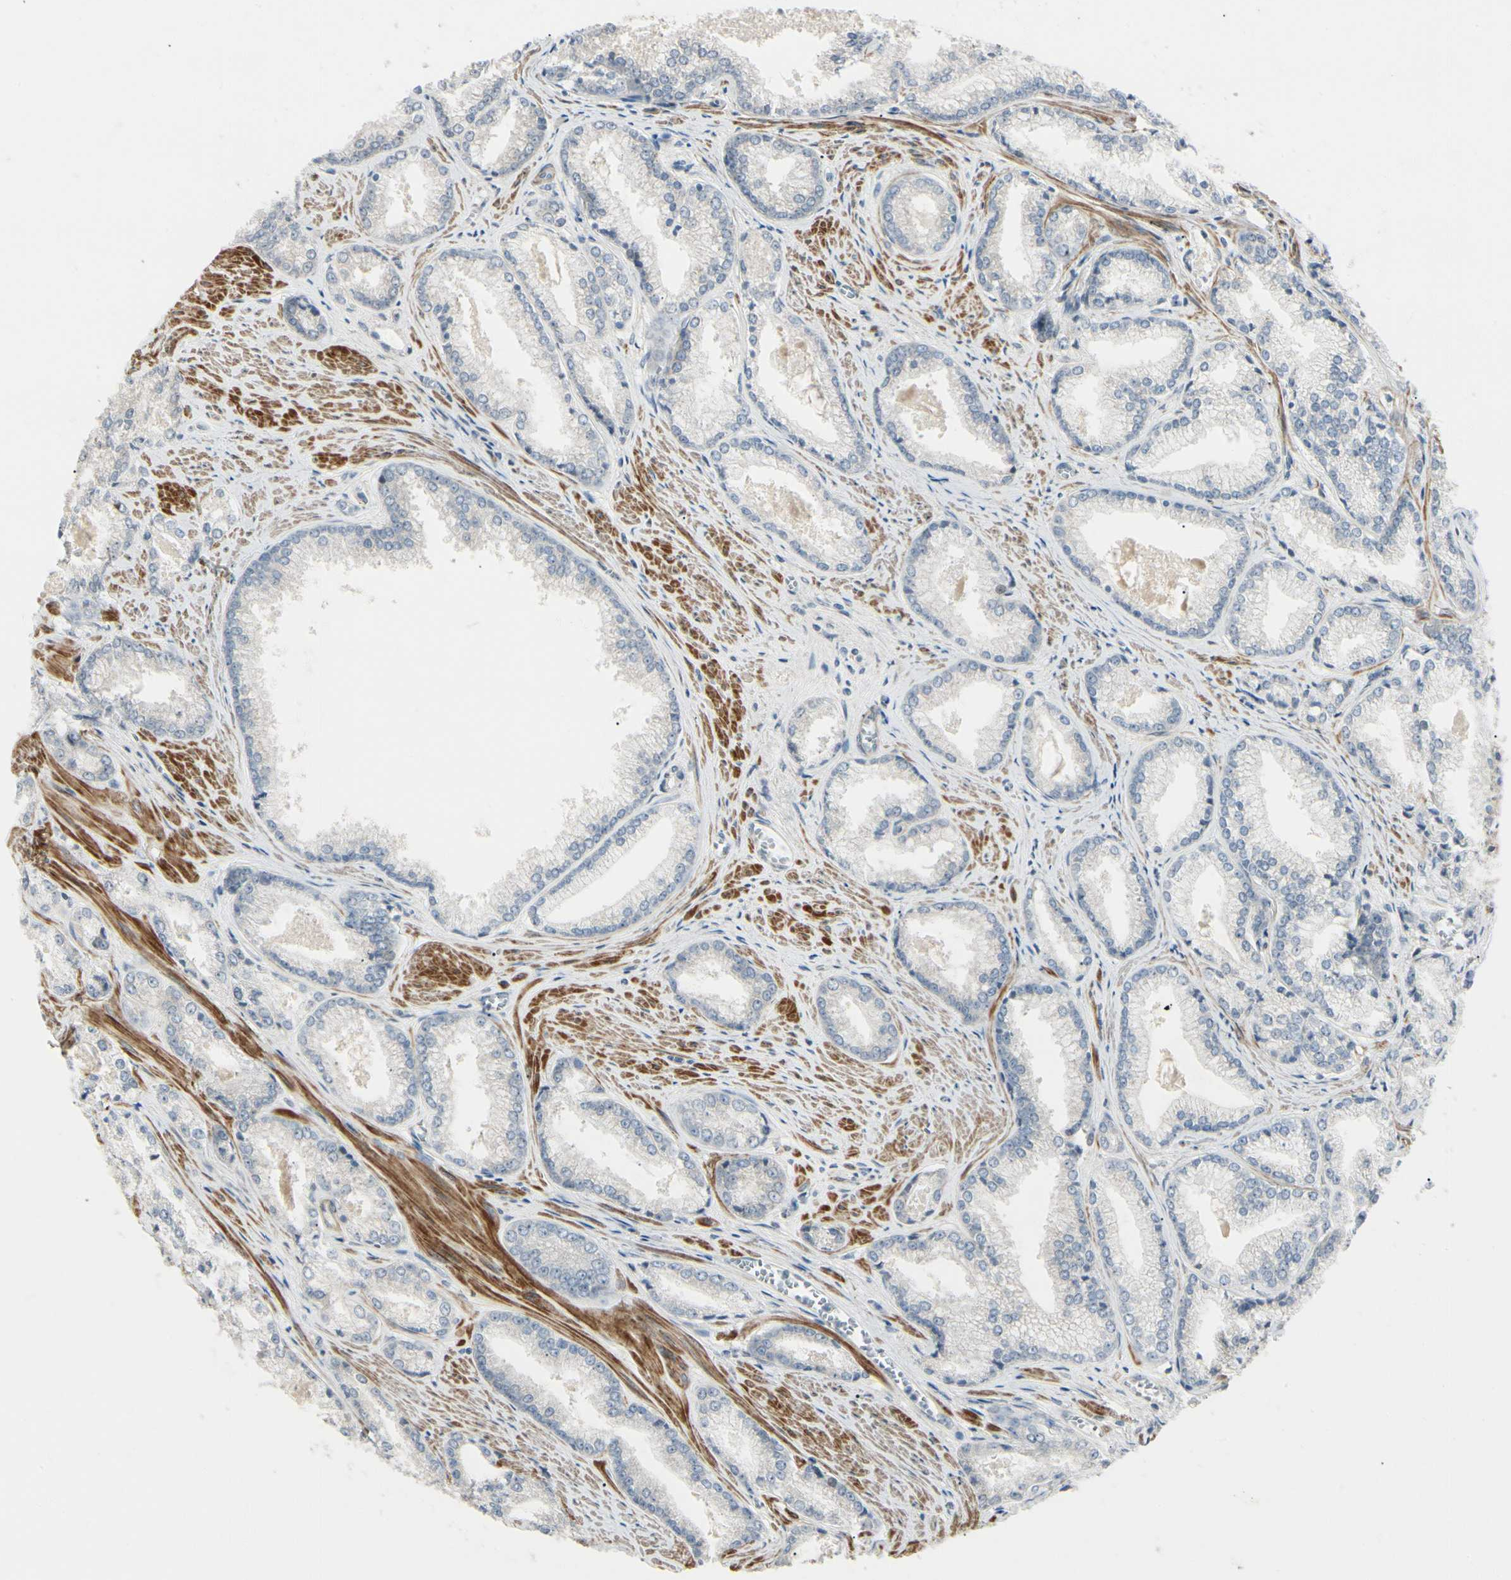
{"staining": {"intensity": "negative", "quantity": "none", "location": "none"}, "tissue": "prostate cancer", "cell_type": "Tumor cells", "image_type": "cancer", "snomed": [{"axis": "morphology", "description": "Adenocarcinoma, Low grade"}, {"axis": "topography", "description": "Prostate"}], "caption": "This is a photomicrograph of immunohistochemistry staining of prostate low-grade adenocarcinoma, which shows no expression in tumor cells.", "gene": "P4HA3", "patient": {"sex": "male", "age": 64}}